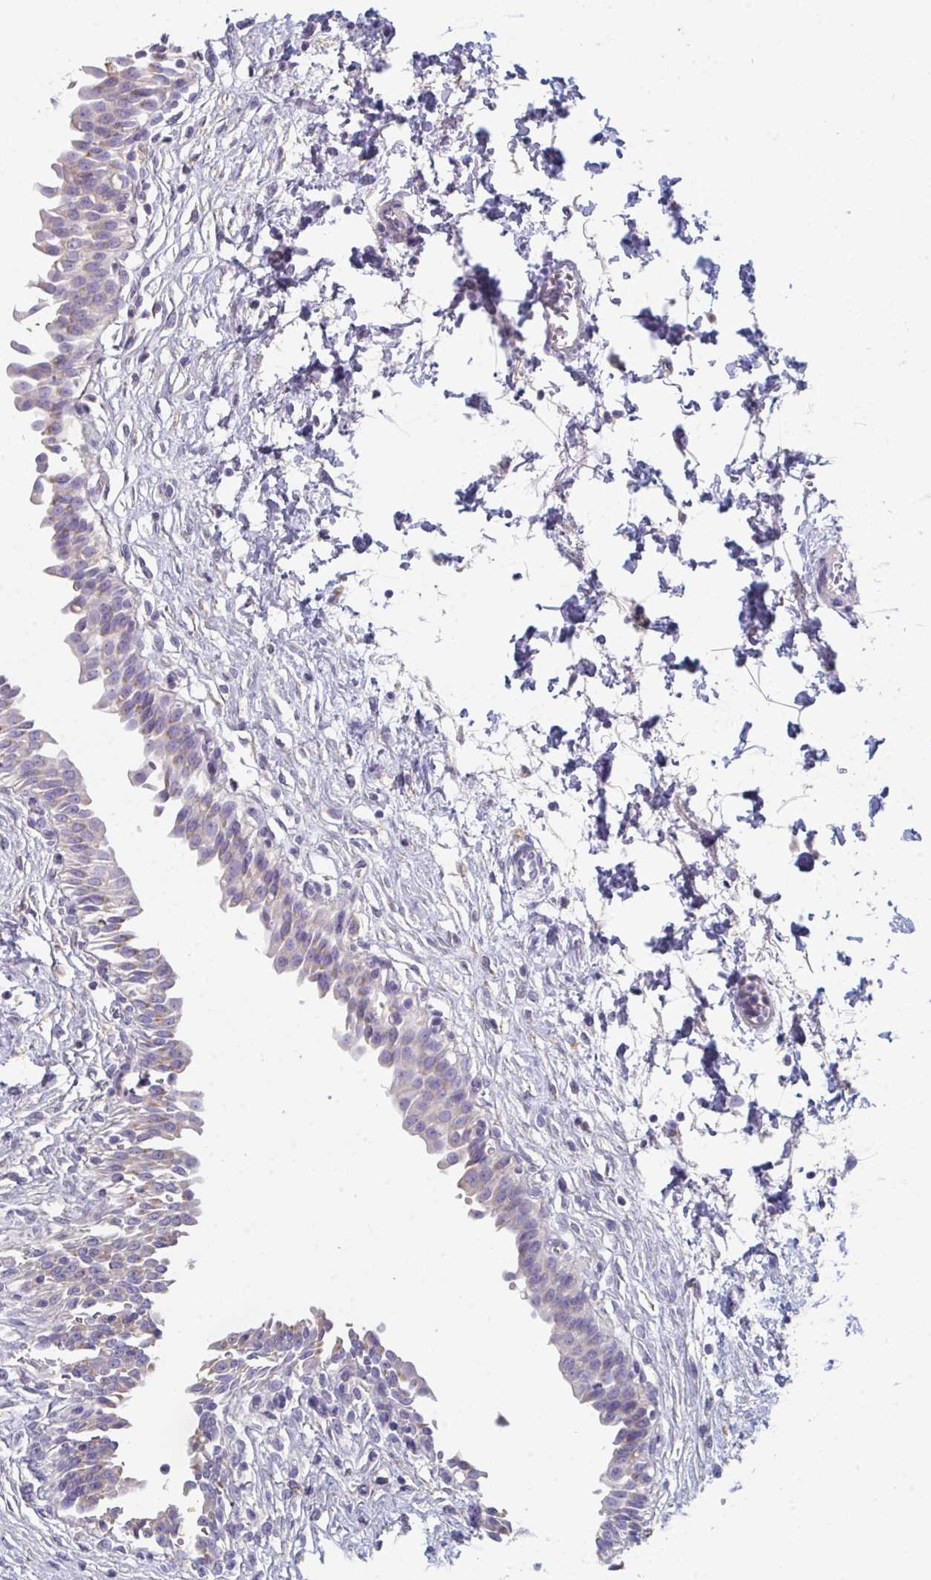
{"staining": {"intensity": "negative", "quantity": "none", "location": "none"}, "tissue": "urinary bladder", "cell_type": "Urothelial cells", "image_type": "normal", "snomed": [{"axis": "morphology", "description": "Normal tissue, NOS"}, {"axis": "topography", "description": "Urinary bladder"}], "caption": "A micrograph of human urinary bladder is negative for staining in urothelial cells. The staining is performed using DAB brown chromogen with nuclei counter-stained in using hematoxylin.", "gene": "HGFAC", "patient": {"sex": "male", "age": 37}}